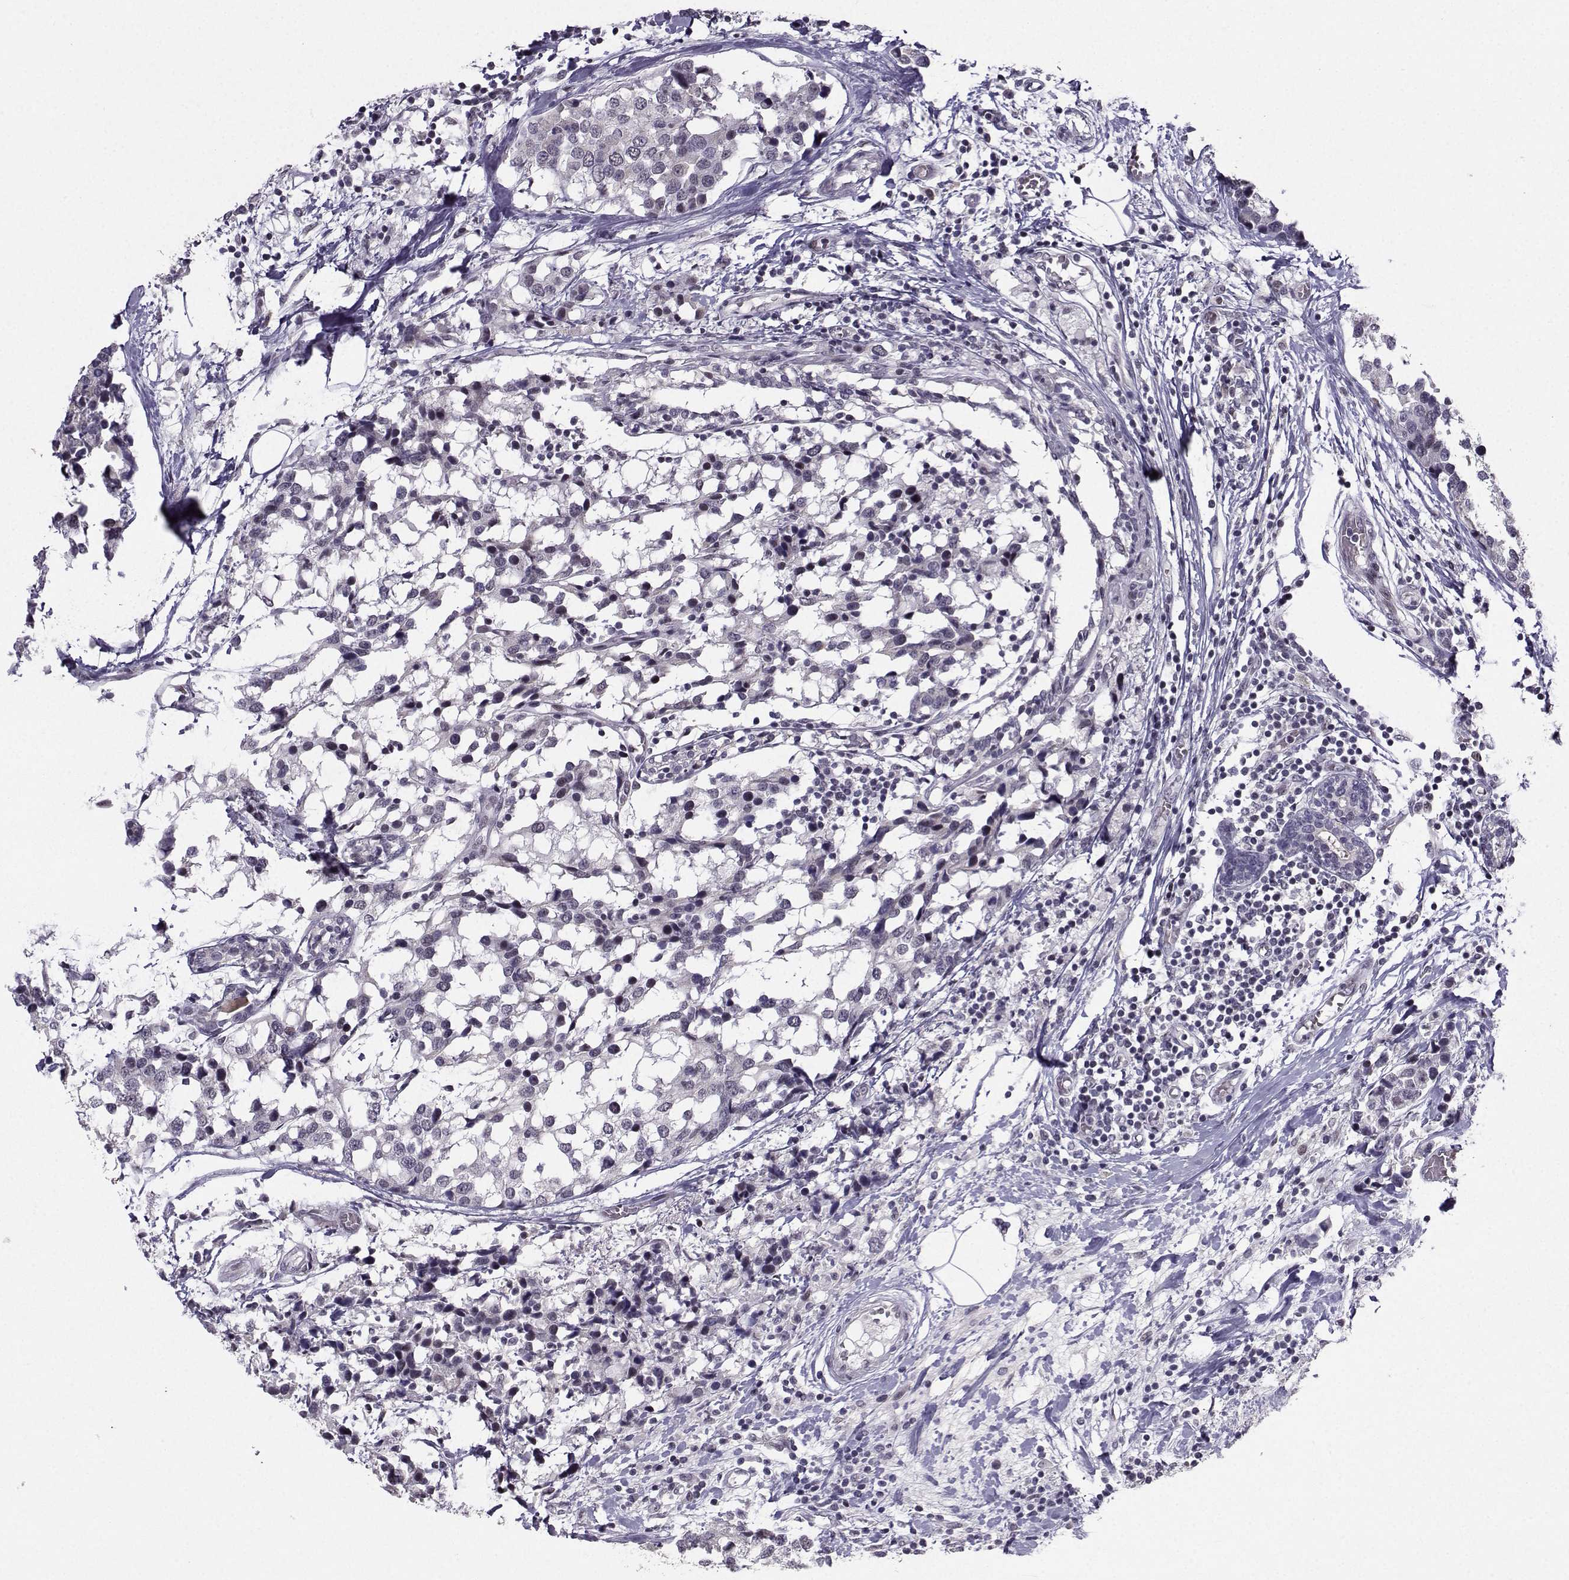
{"staining": {"intensity": "negative", "quantity": "none", "location": "none"}, "tissue": "breast cancer", "cell_type": "Tumor cells", "image_type": "cancer", "snomed": [{"axis": "morphology", "description": "Lobular carcinoma"}, {"axis": "topography", "description": "Breast"}], "caption": "Tumor cells are negative for protein expression in human breast lobular carcinoma.", "gene": "LIN28A", "patient": {"sex": "female", "age": 59}}